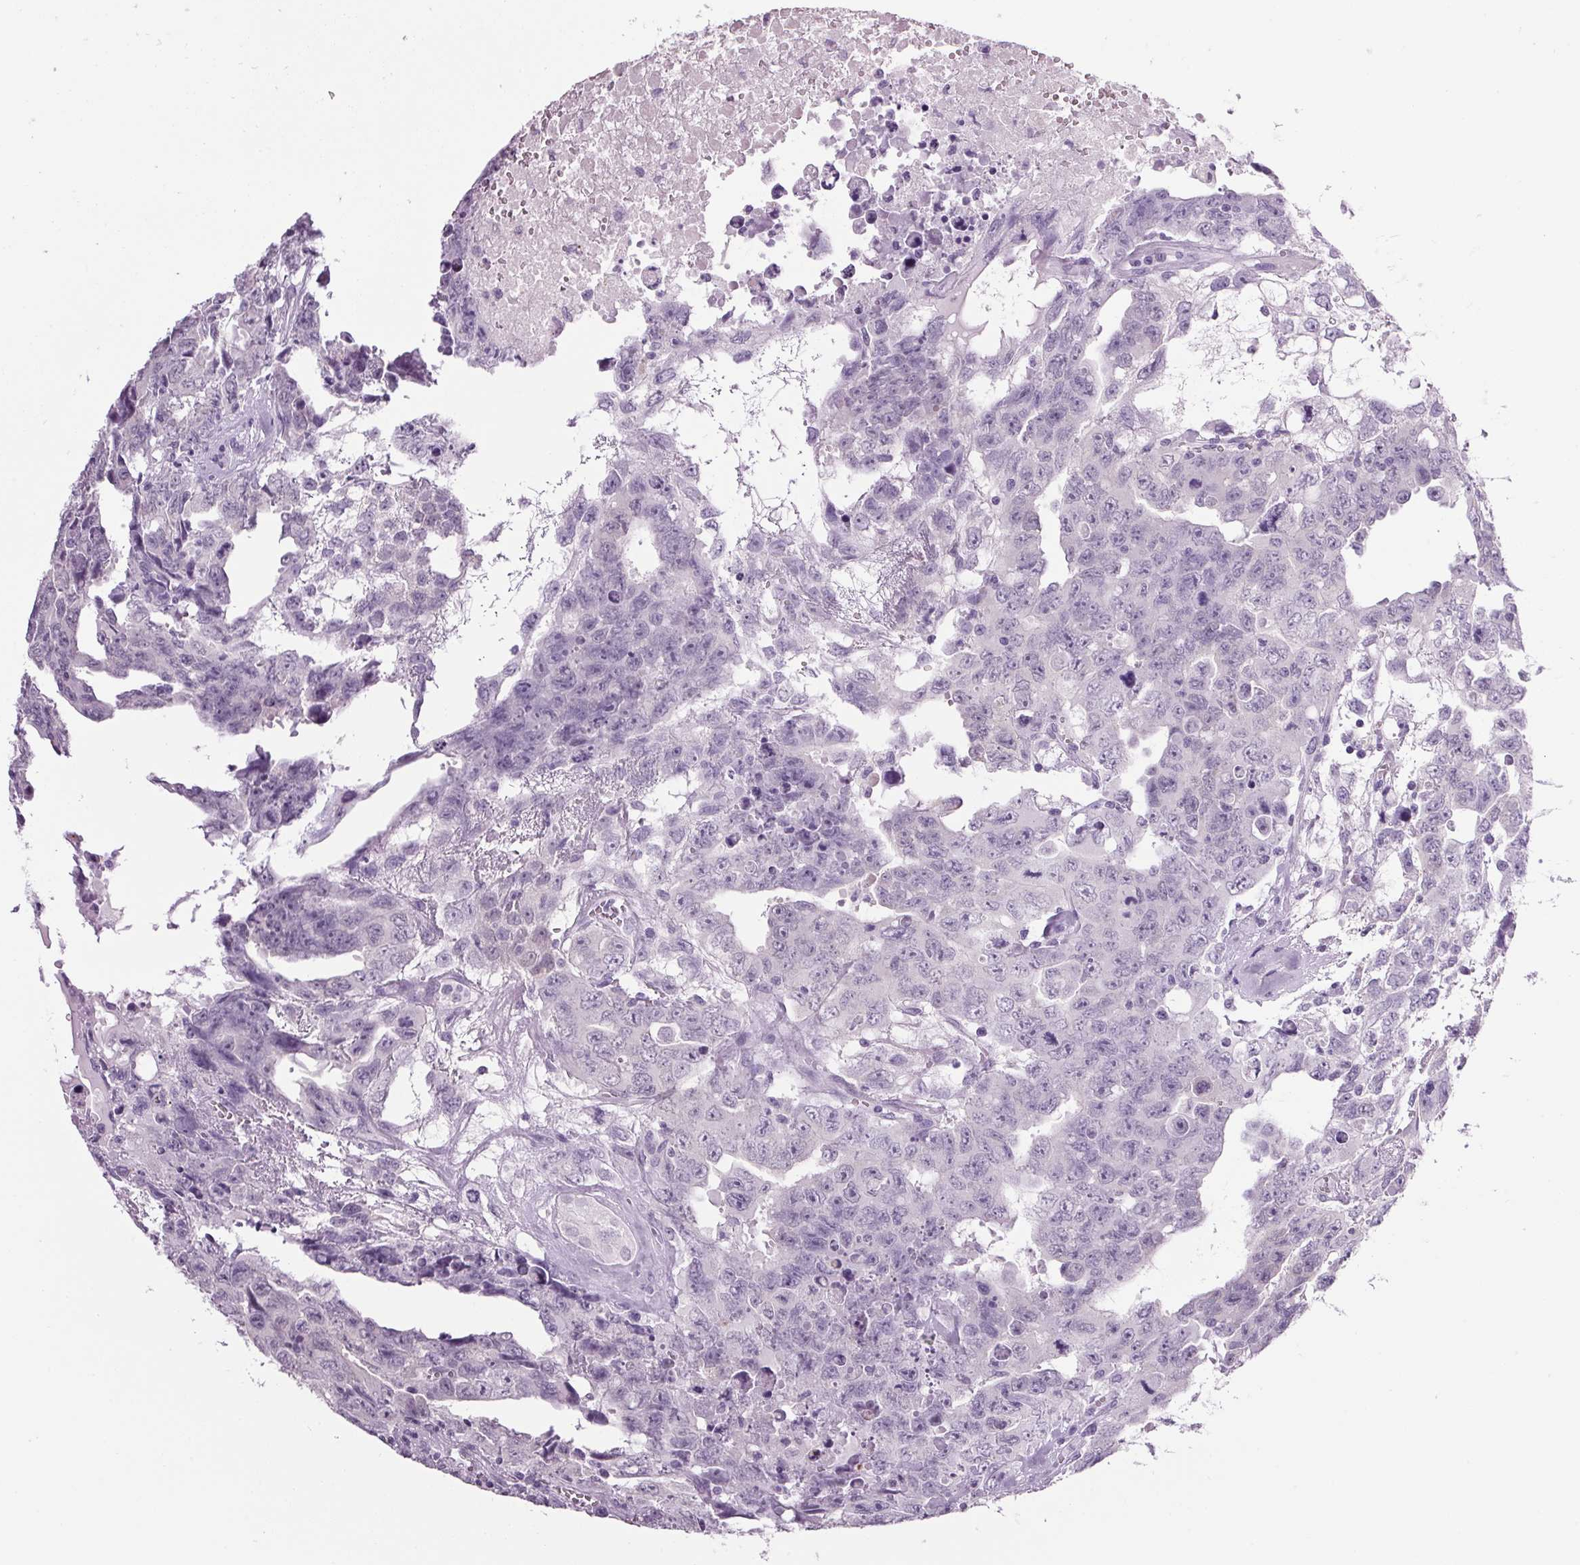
{"staining": {"intensity": "negative", "quantity": "none", "location": "none"}, "tissue": "testis cancer", "cell_type": "Tumor cells", "image_type": "cancer", "snomed": [{"axis": "morphology", "description": "Carcinoma, Embryonal, NOS"}, {"axis": "topography", "description": "Testis"}], "caption": "This is an IHC image of testis embryonal carcinoma. There is no staining in tumor cells.", "gene": "PPP1R1A", "patient": {"sex": "male", "age": 24}}